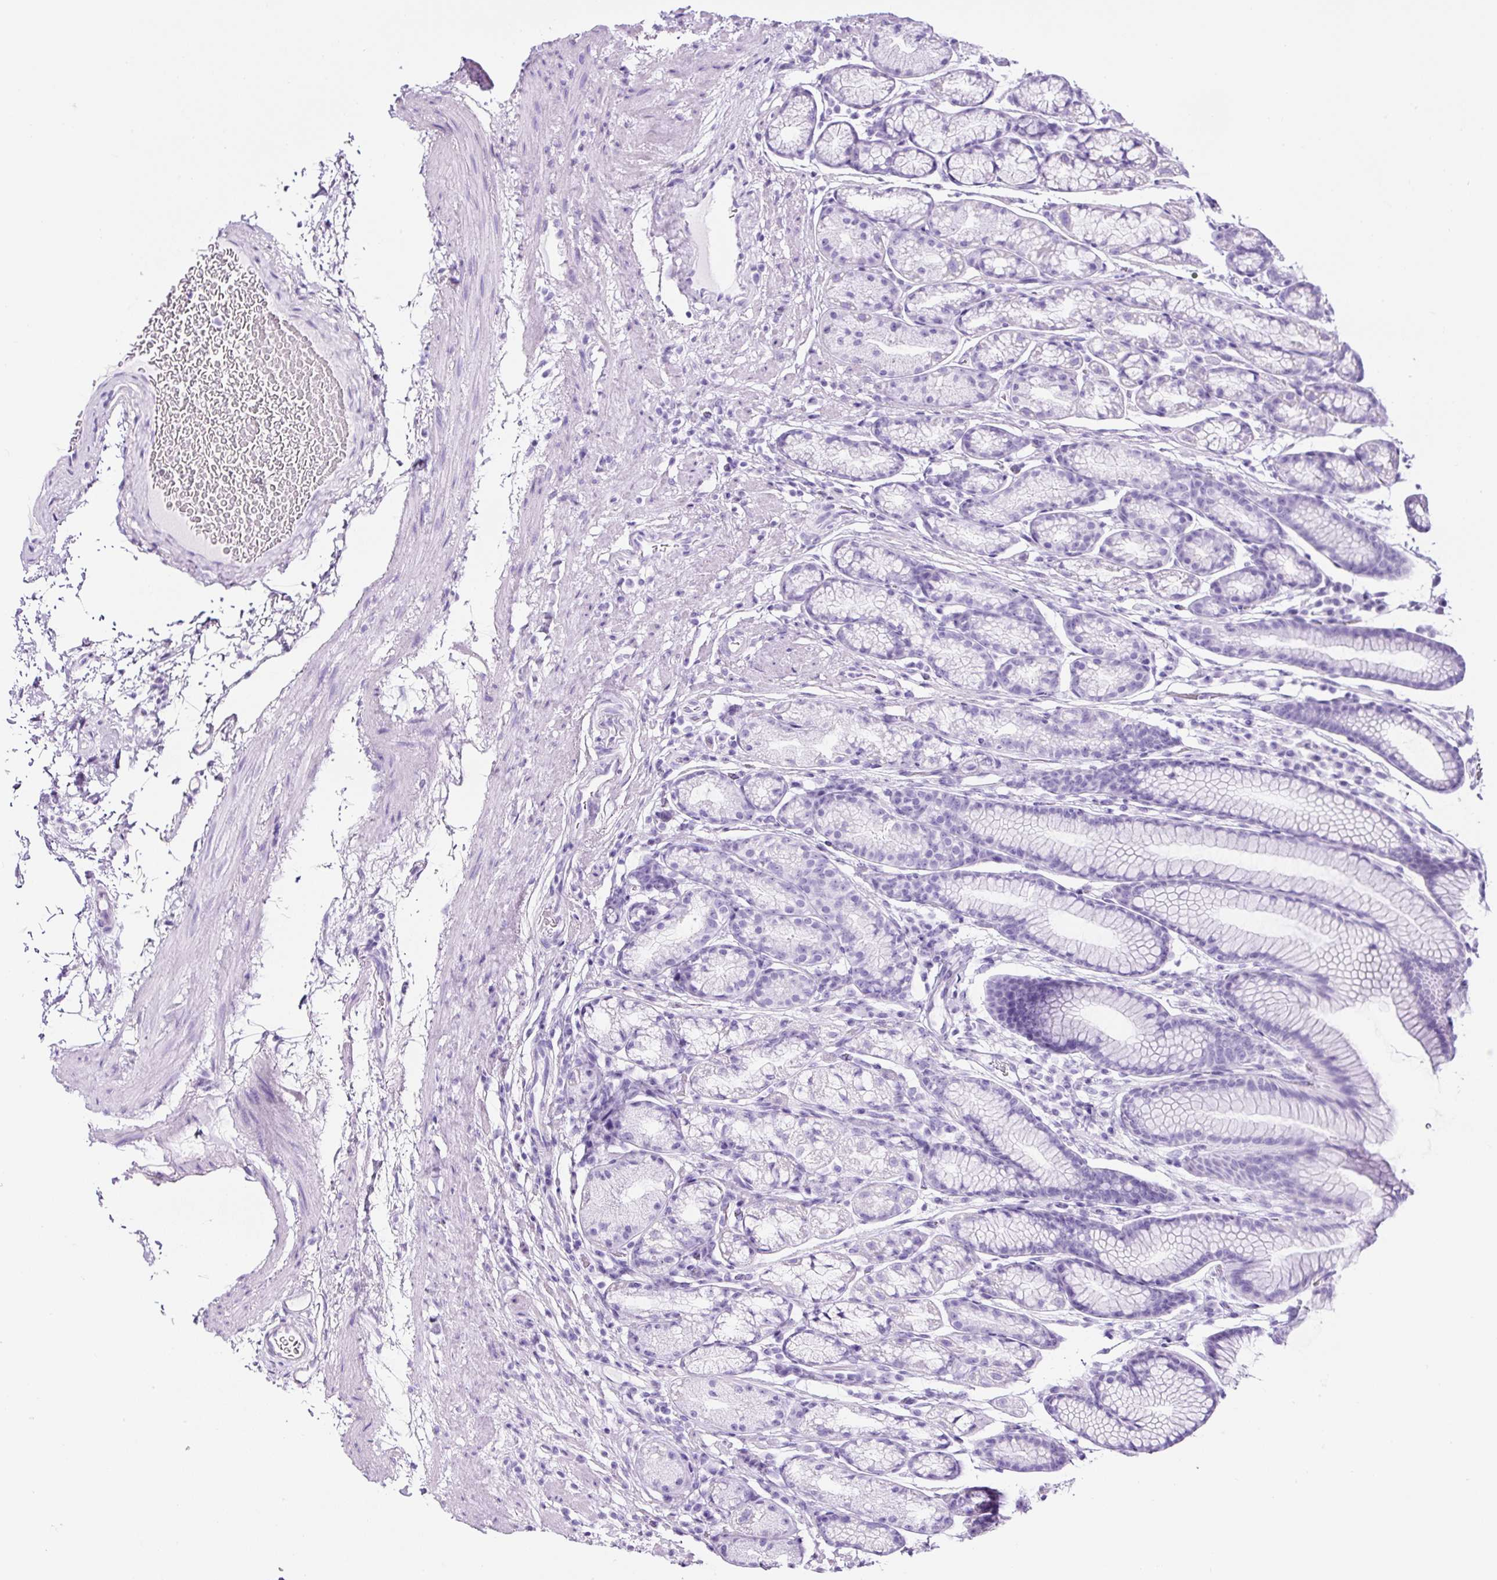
{"staining": {"intensity": "negative", "quantity": "none", "location": "none"}, "tissue": "stomach", "cell_type": "Glandular cells", "image_type": "normal", "snomed": [{"axis": "morphology", "description": "Normal tissue, NOS"}, {"axis": "topography", "description": "Stomach, lower"}], "caption": "High power microscopy histopathology image of an immunohistochemistry photomicrograph of unremarkable stomach, revealing no significant positivity in glandular cells.", "gene": "TMEM200B", "patient": {"sex": "male", "age": 67}}